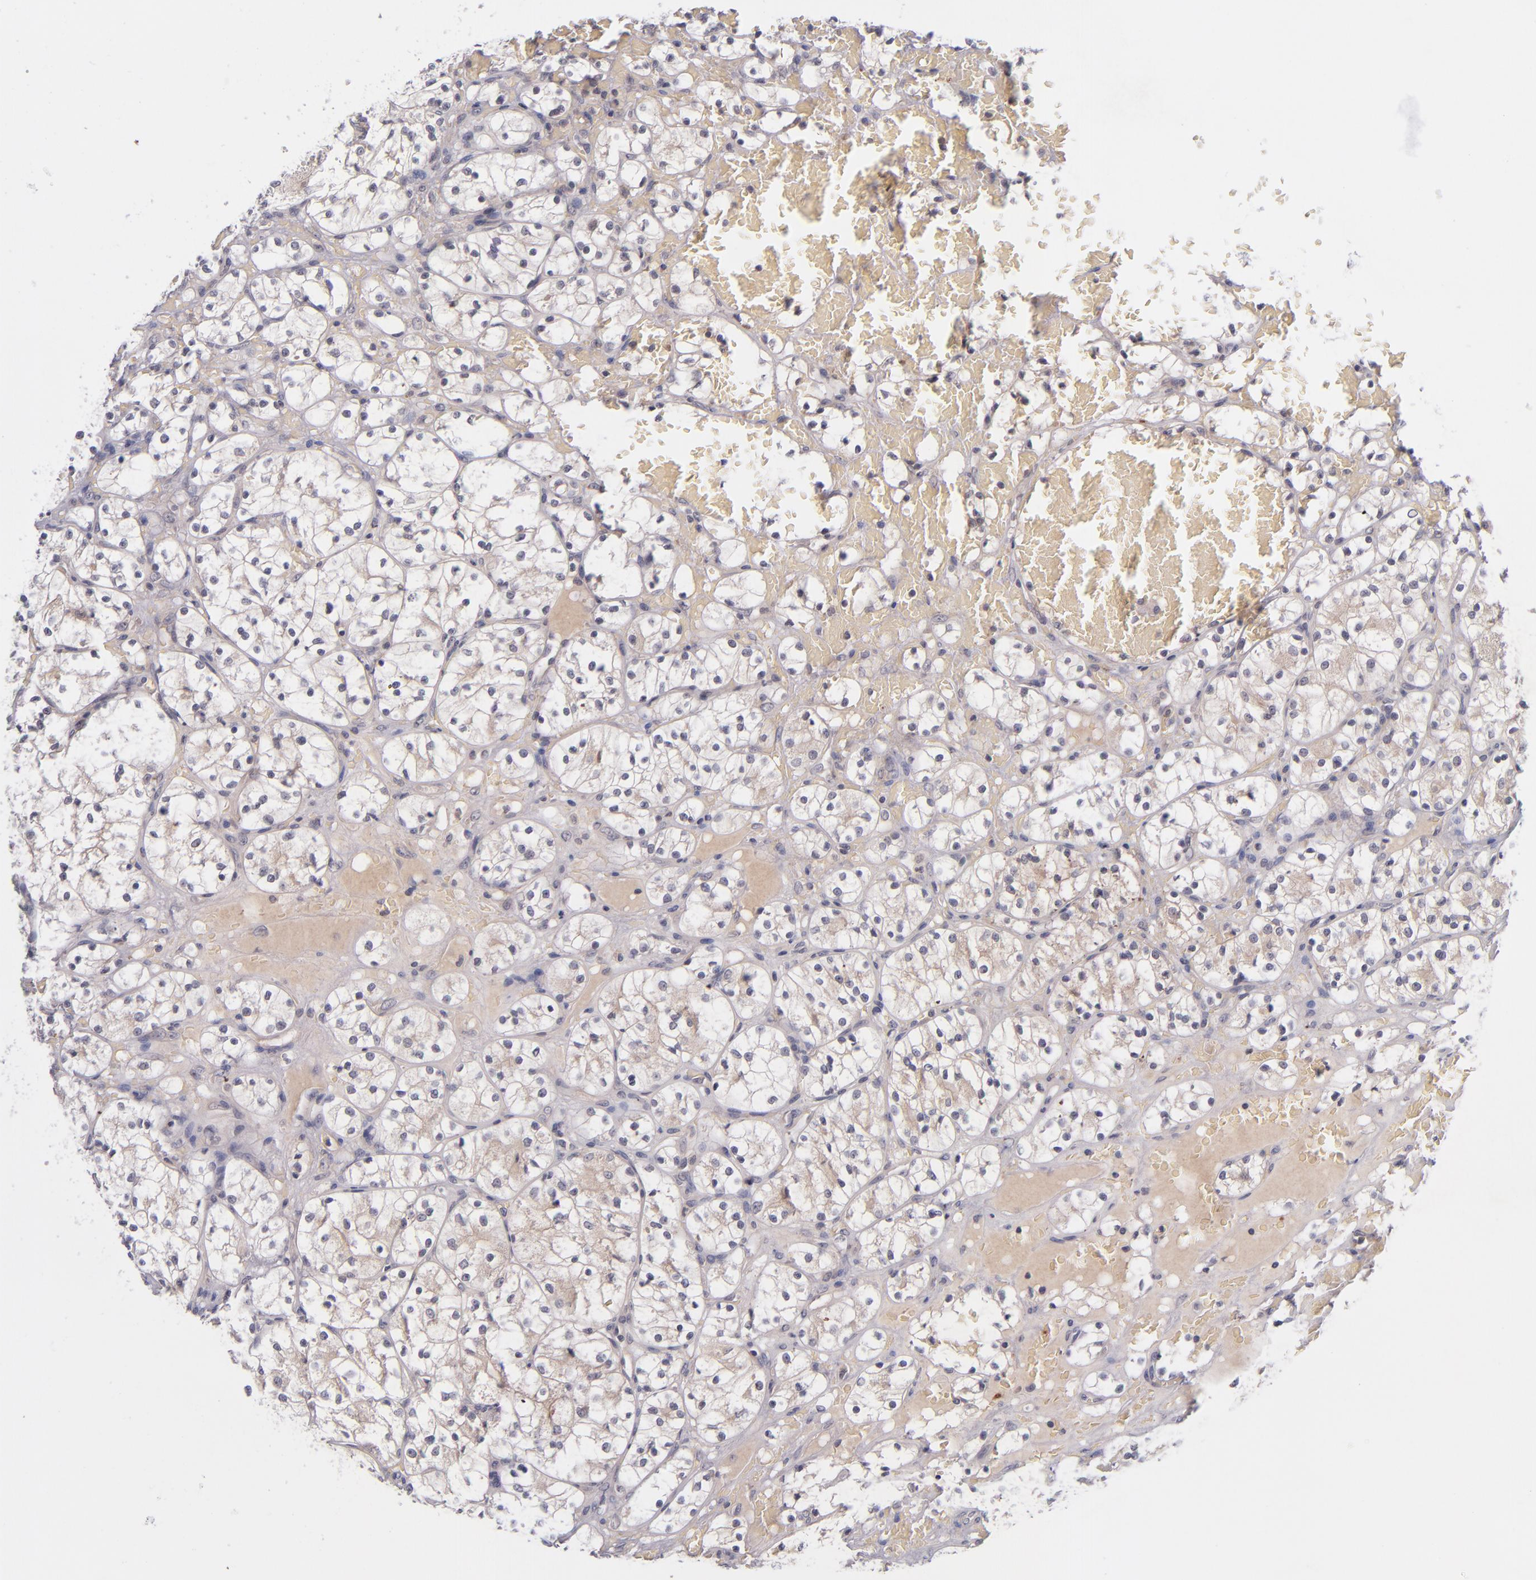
{"staining": {"intensity": "negative", "quantity": "none", "location": "none"}, "tissue": "renal cancer", "cell_type": "Tumor cells", "image_type": "cancer", "snomed": [{"axis": "morphology", "description": "Adenocarcinoma, NOS"}, {"axis": "topography", "description": "Kidney"}], "caption": "High magnification brightfield microscopy of renal adenocarcinoma stained with DAB (brown) and counterstained with hematoxylin (blue): tumor cells show no significant expression.", "gene": "TSC2", "patient": {"sex": "female", "age": 60}}